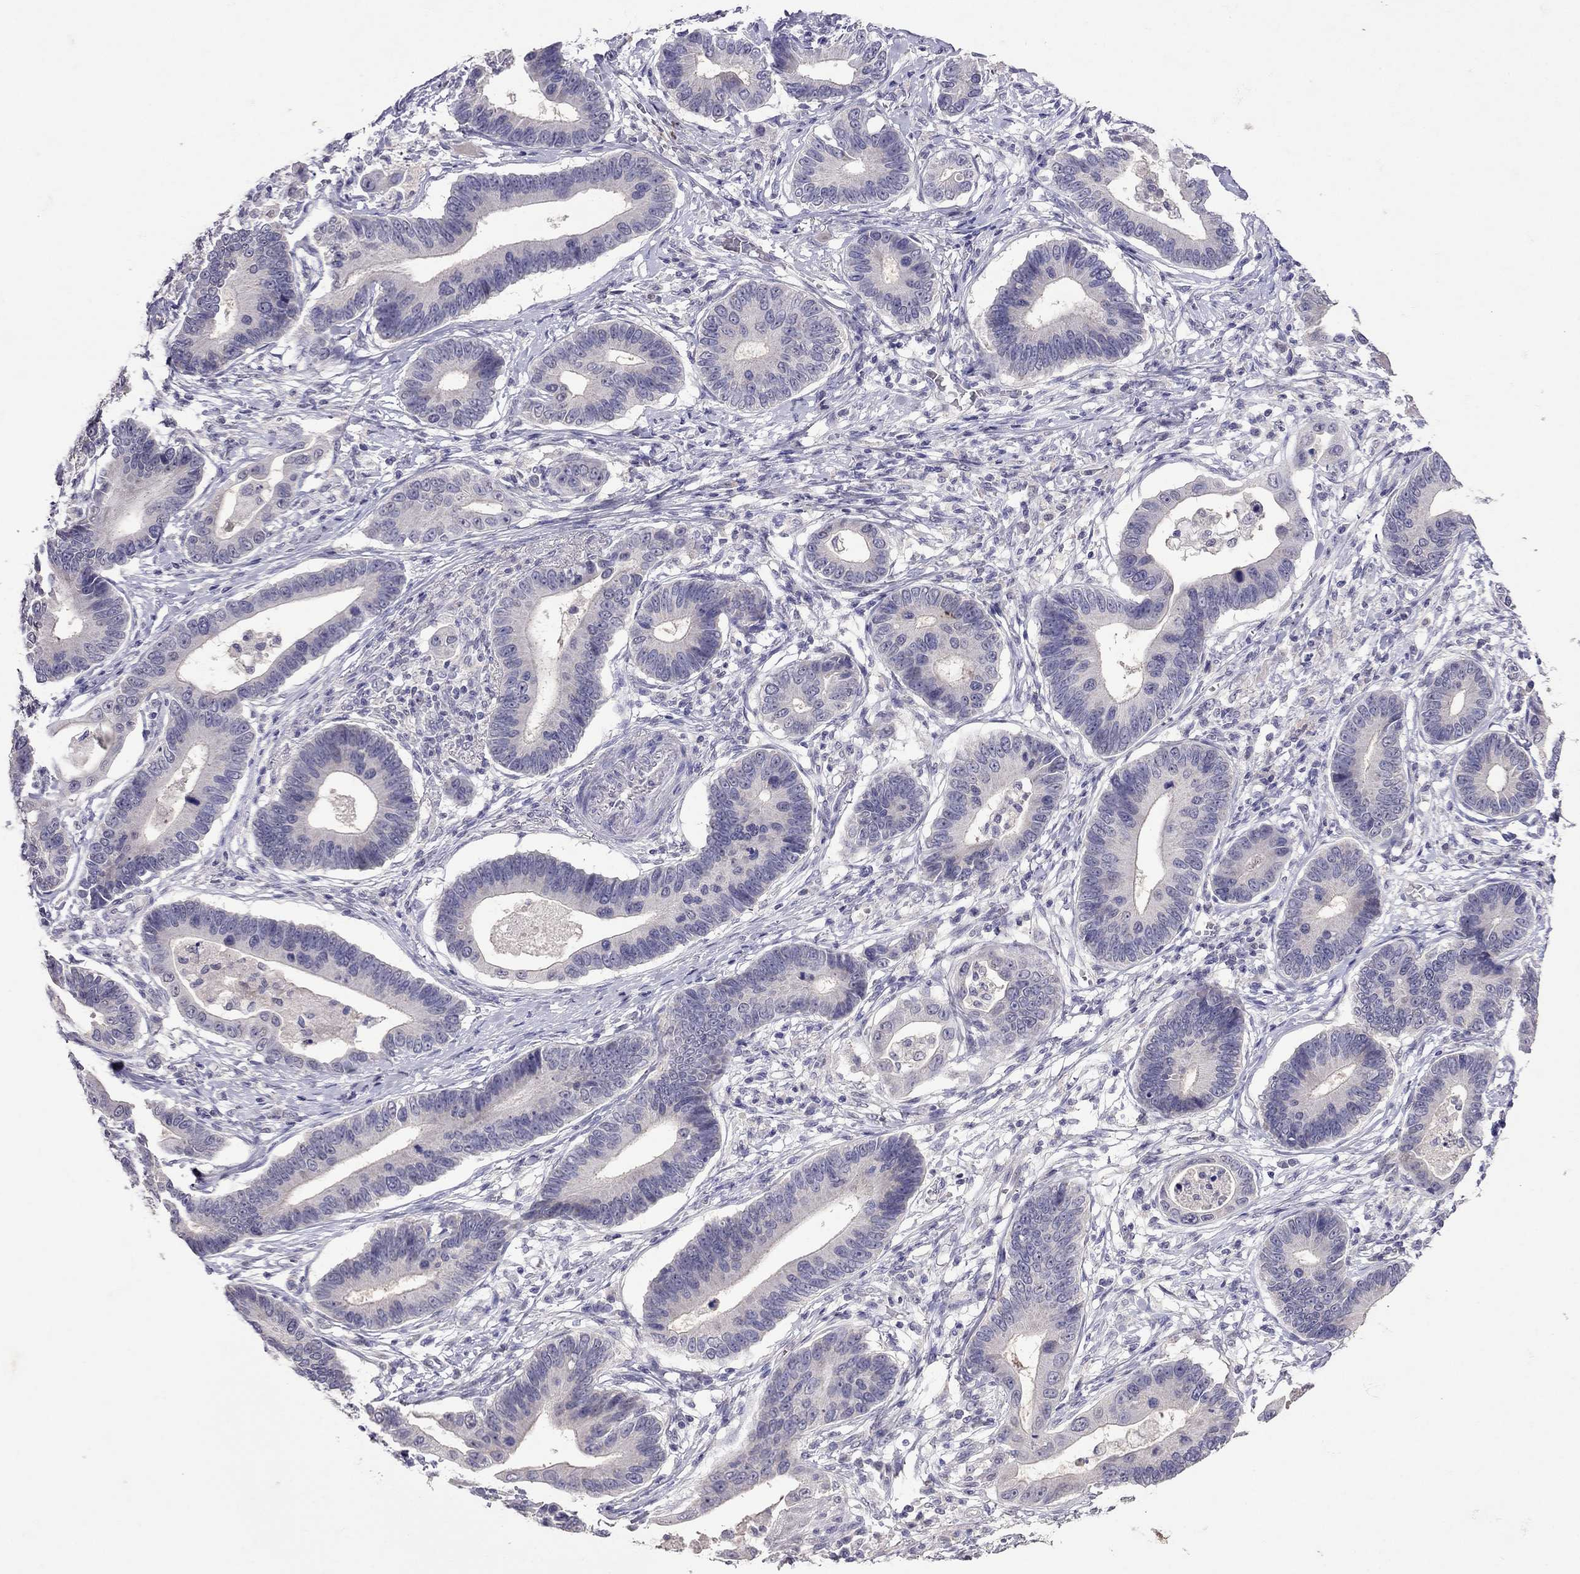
{"staining": {"intensity": "negative", "quantity": "none", "location": "none"}, "tissue": "stomach cancer", "cell_type": "Tumor cells", "image_type": "cancer", "snomed": [{"axis": "morphology", "description": "Adenocarcinoma, NOS"}, {"axis": "topography", "description": "Stomach"}], "caption": "The immunohistochemistry (IHC) photomicrograph has no significant expression in tumor cells of stomach cancer tissue.", "gene": "FST", "patient": {"sex": "male", "age": 84}}